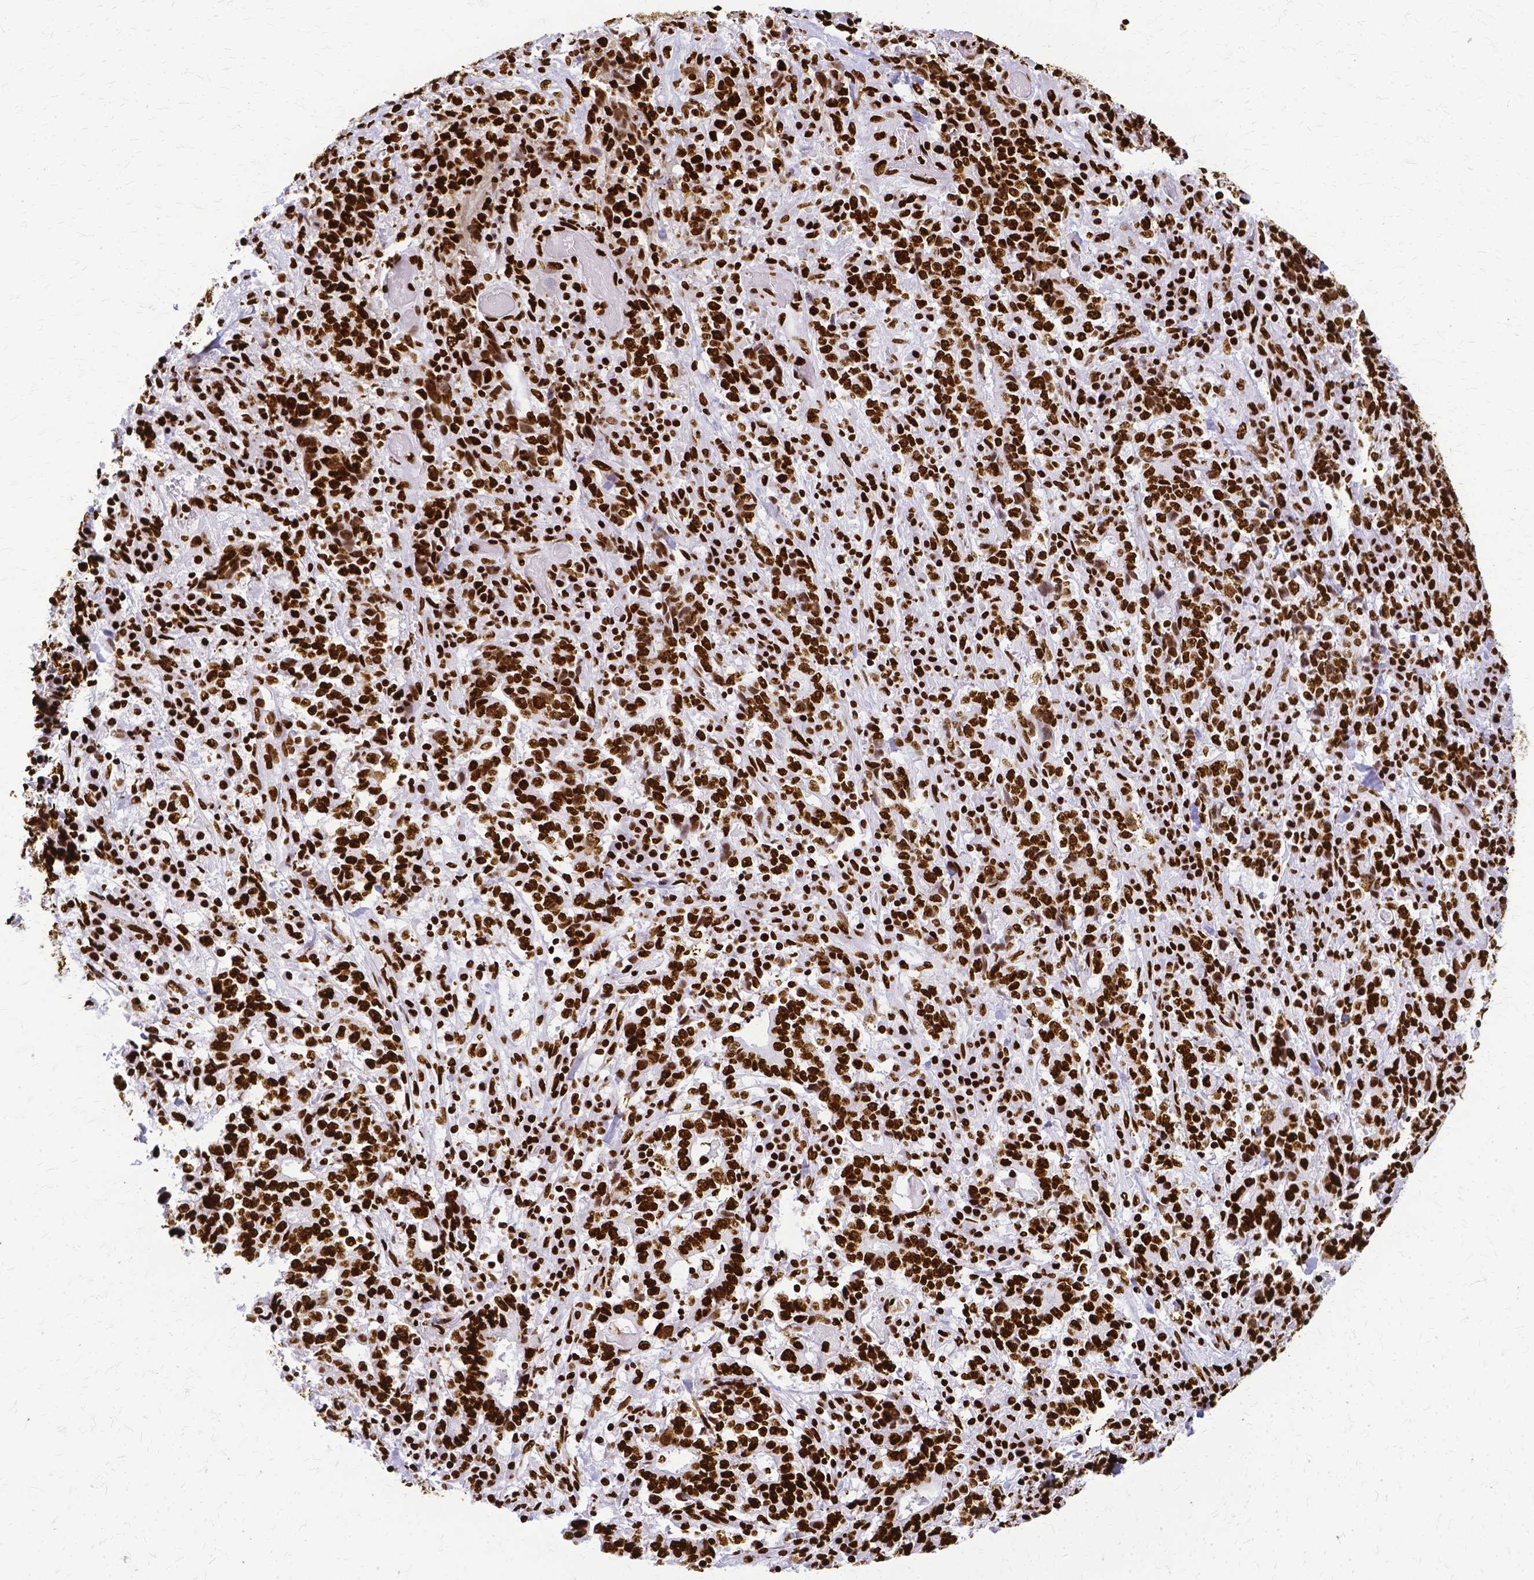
{"staining": {"intensity": "strong", "quantity": ">75%", "location": "nuclear"}, "tissue": "stomach cancer", "cell_type": "Tumor cells", "image_type": "cancer", "snomed": [{"axis": "morphology", "description": "Normal tissue, NOS"}, {"axis": "morphology", "description": "Adenocarcinoma, NOS"}, {"axis": "topography", "description": "Stomach, upper"}, {"axis": "topography", "description": "Stomach"}], "caption": "Tumor cells demonstrate high levels of strong nuclear positivity in about >75% of cells in human stomach cancer. The protein is stained brown, and the nuclei are stained in blue (DAB IHC with brightfield microscopy, high magnification).", "gene": "SFPQ", "patient": {"sex": "male", "age": 59}}